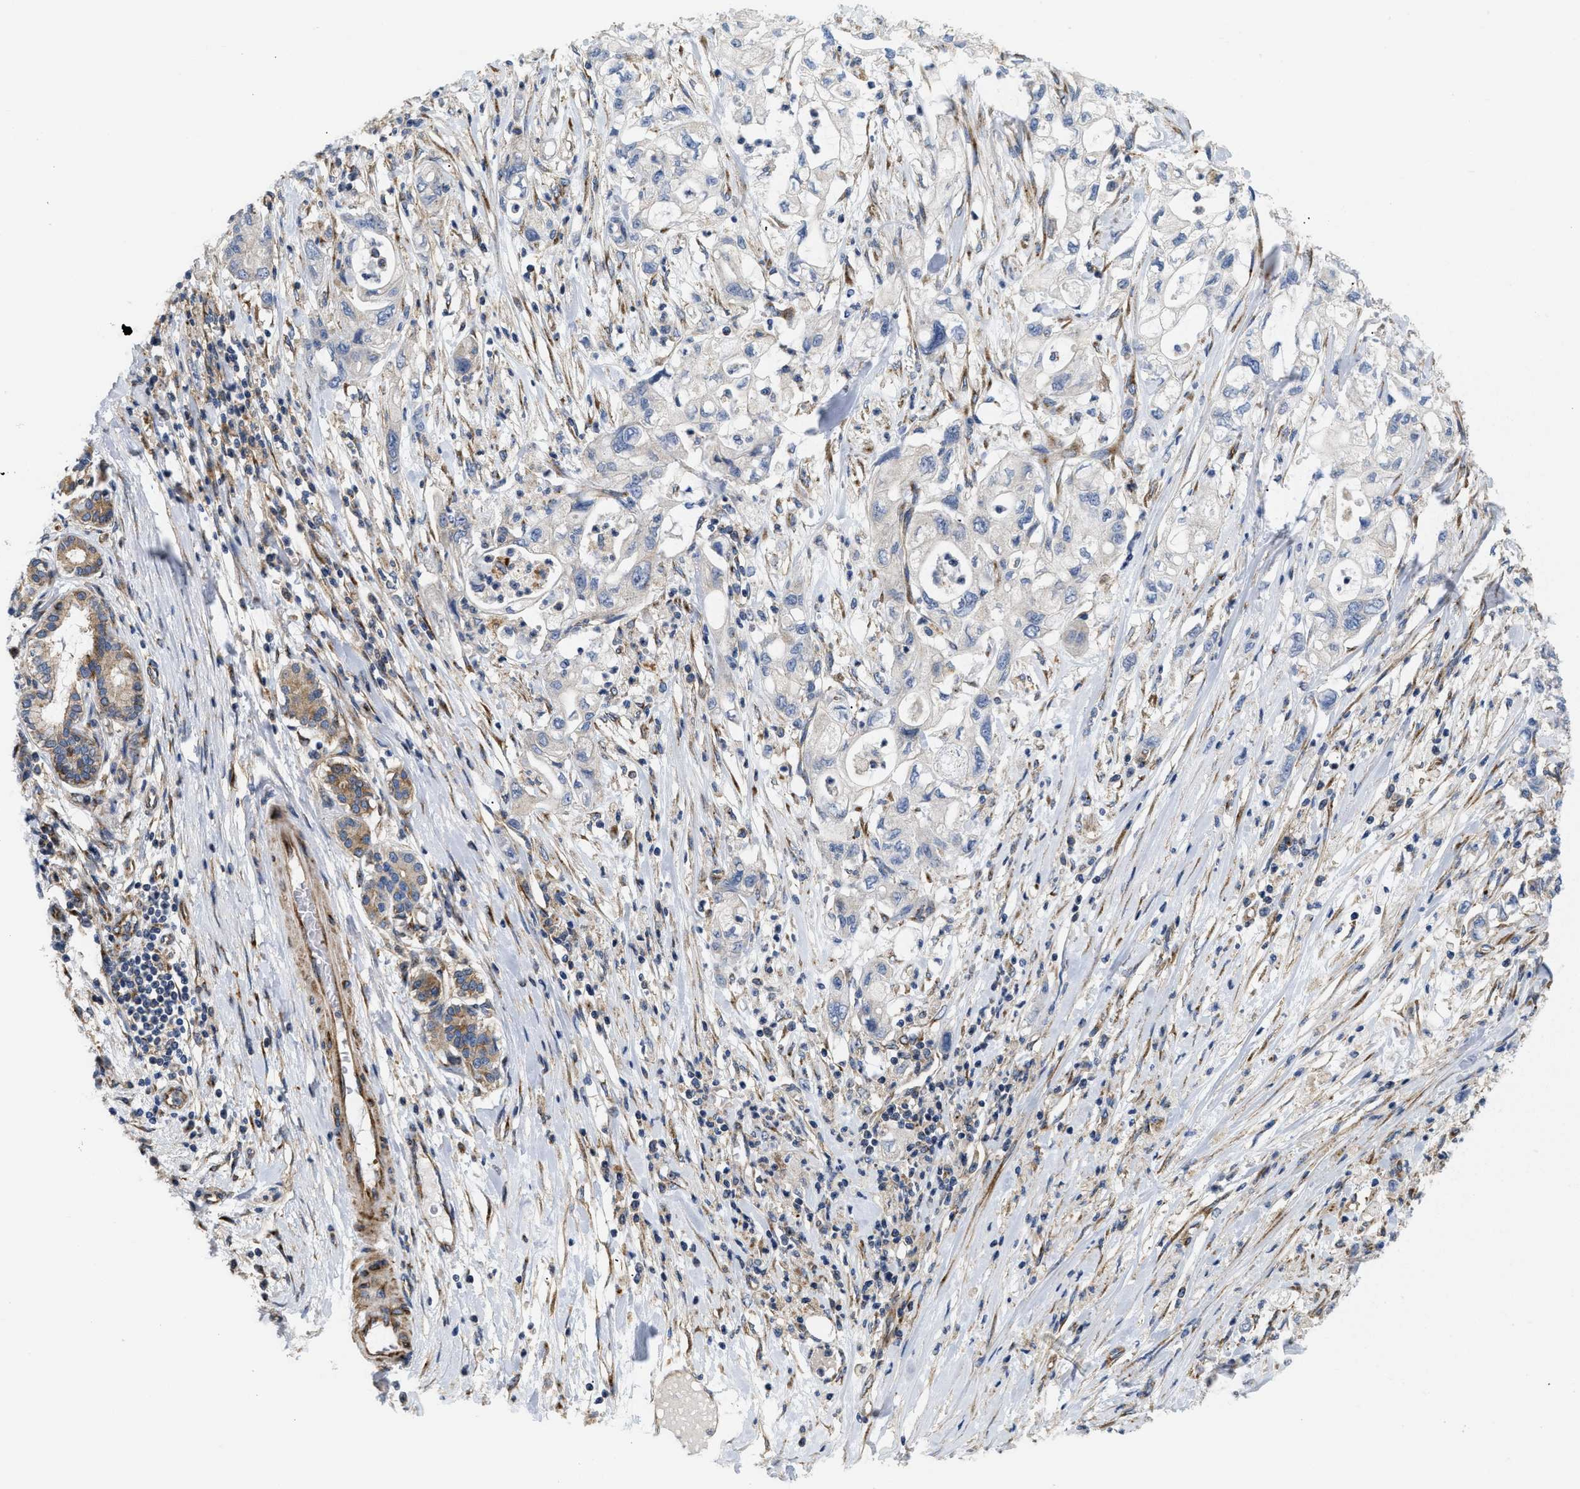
{"staining": {"intensity": "negative", "quantity": "none", "location": "none"}, "tissue": "pancreatic cancer", "cell_type": "Tumor cells", "image_type": "cancer", "snomed": [{"axis": "morphology", "description": "Adenocarcinoma, NOS"}, {"axis": "topography", "description": "Pancreas"}], "caption": "This image is of pancreatic cancer stained with immunohistochemistry (IHC) to label a protein in brown with the nuclei are counter-stained blue. There is no expression in tumor cells.", "gene": "DCTN4", "patient": {"sex": "male", "age": 79}}